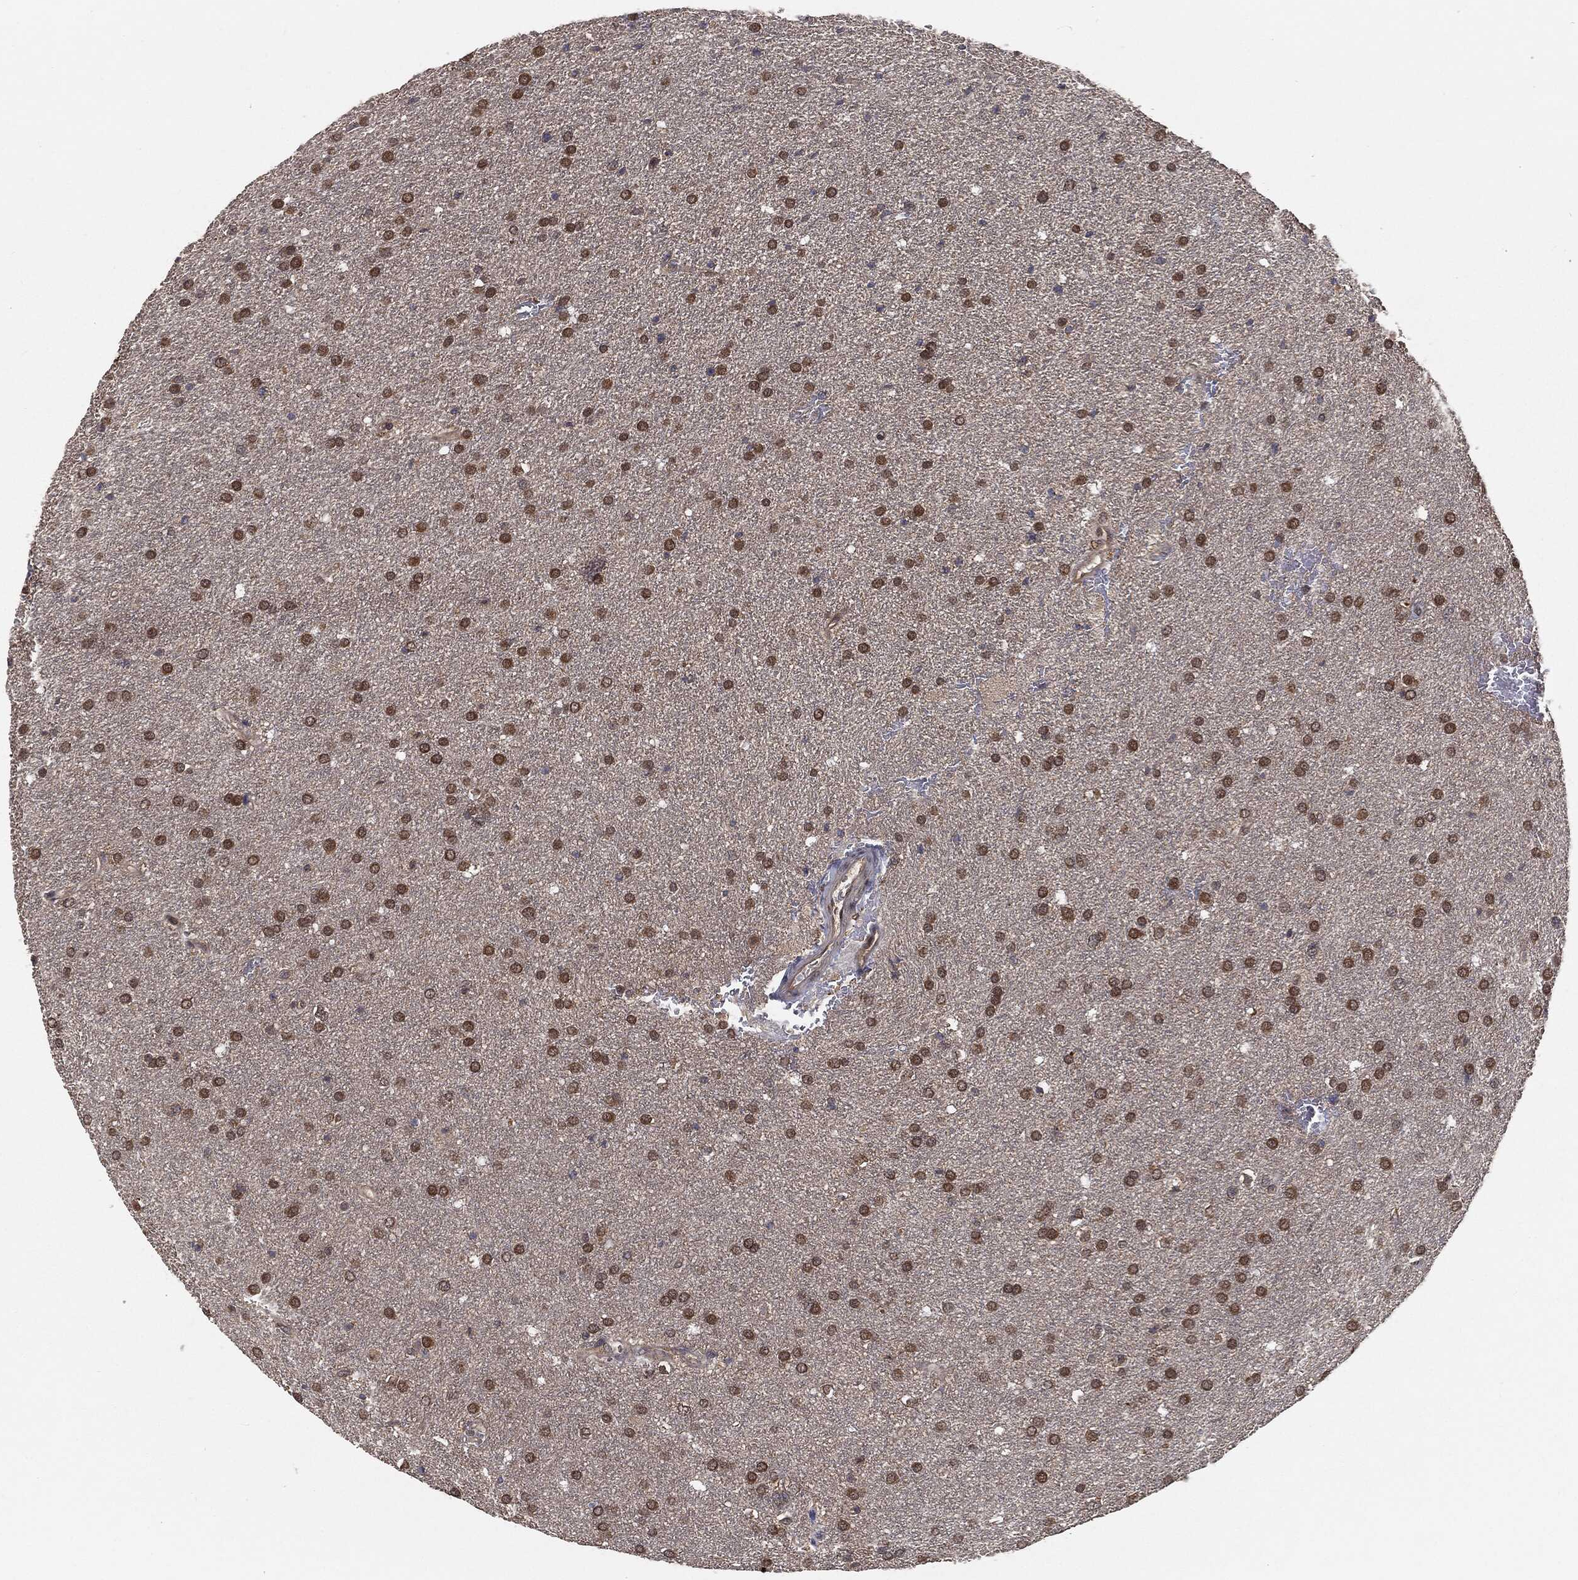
{"staining": {"intensity": "strong", "quantity": ">75%", "location": "cytoplasmic/membranous"}, "tissue": "glioma", "cell_type": "Tumor cells", "image_type": "cancer", "snomed": [{"axis": "morphology", "description": "Glioma, malignant, Low grade"}, {"axis": "topography", "description": "Brain"}], "caption": "Malignant low-grade glioma was stained to show a protein in brown. There is high levels of strong cytoplasmic/membranous staining in approximately >75% of tumor cells.", "gene": "FBXO7", "patient": {"sex": "female", "age": 37}}